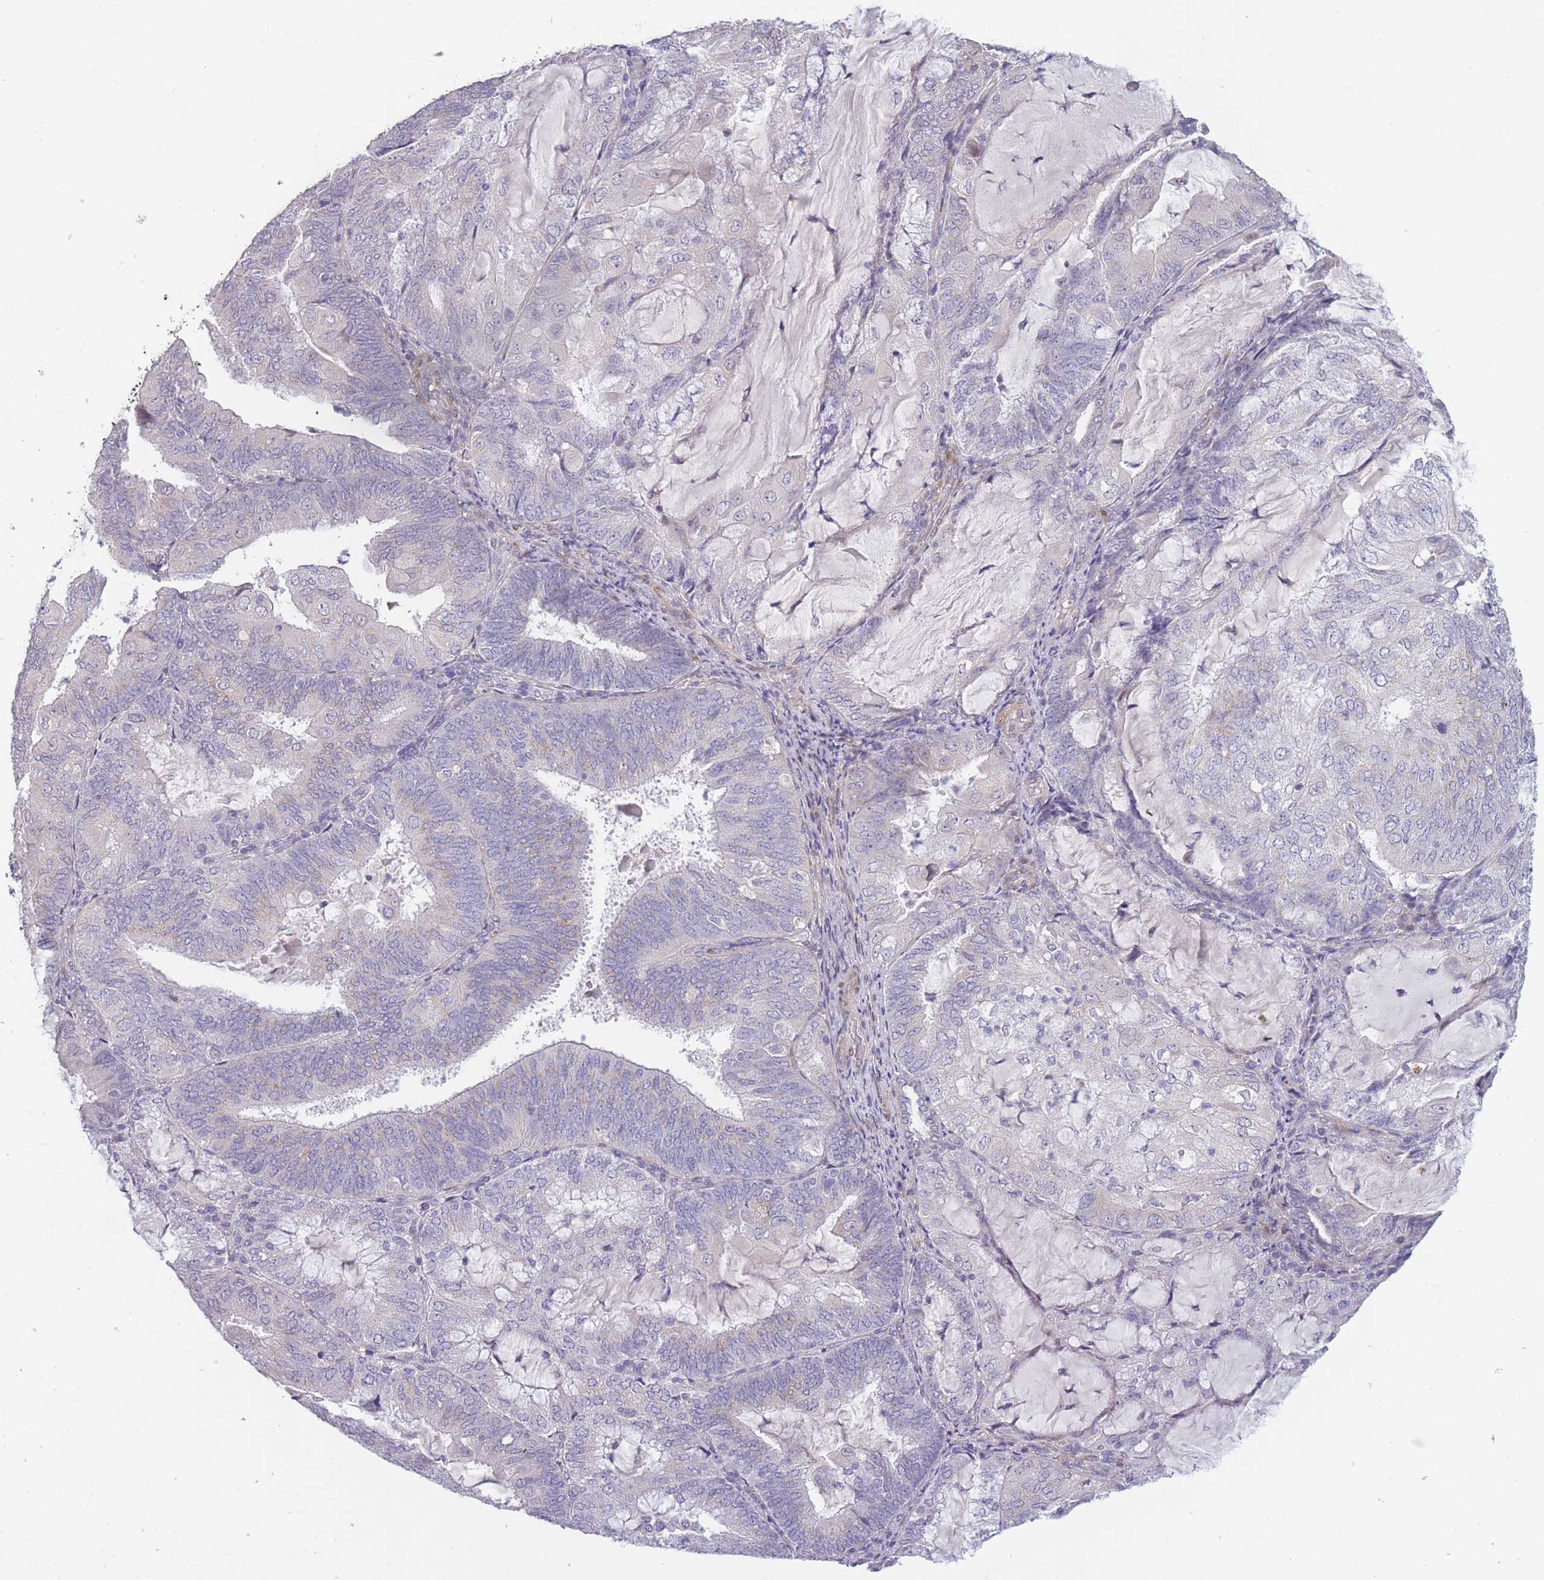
{"staining": {"intensity": "negative", "quantity": "none", "location": "none"}, "tissue": "endometrial cancer", "cell_type": "Tumor cells", "image_type": "cancer", "snomed": [{"axis": "morphology", "description": "Adenocarcinoma, NOS"}, {"axis": "topography", "description": "Endometrium"}], "caption": "High magnification brightfield microscopy of adenocarcinoma (endometrial) stained with DAB (brown) and counterstained with hematoxylin (blue): tumor cells show no significant staining.", "gene": "CCNQ", "patient": {"sex": "female", "age": 81}}